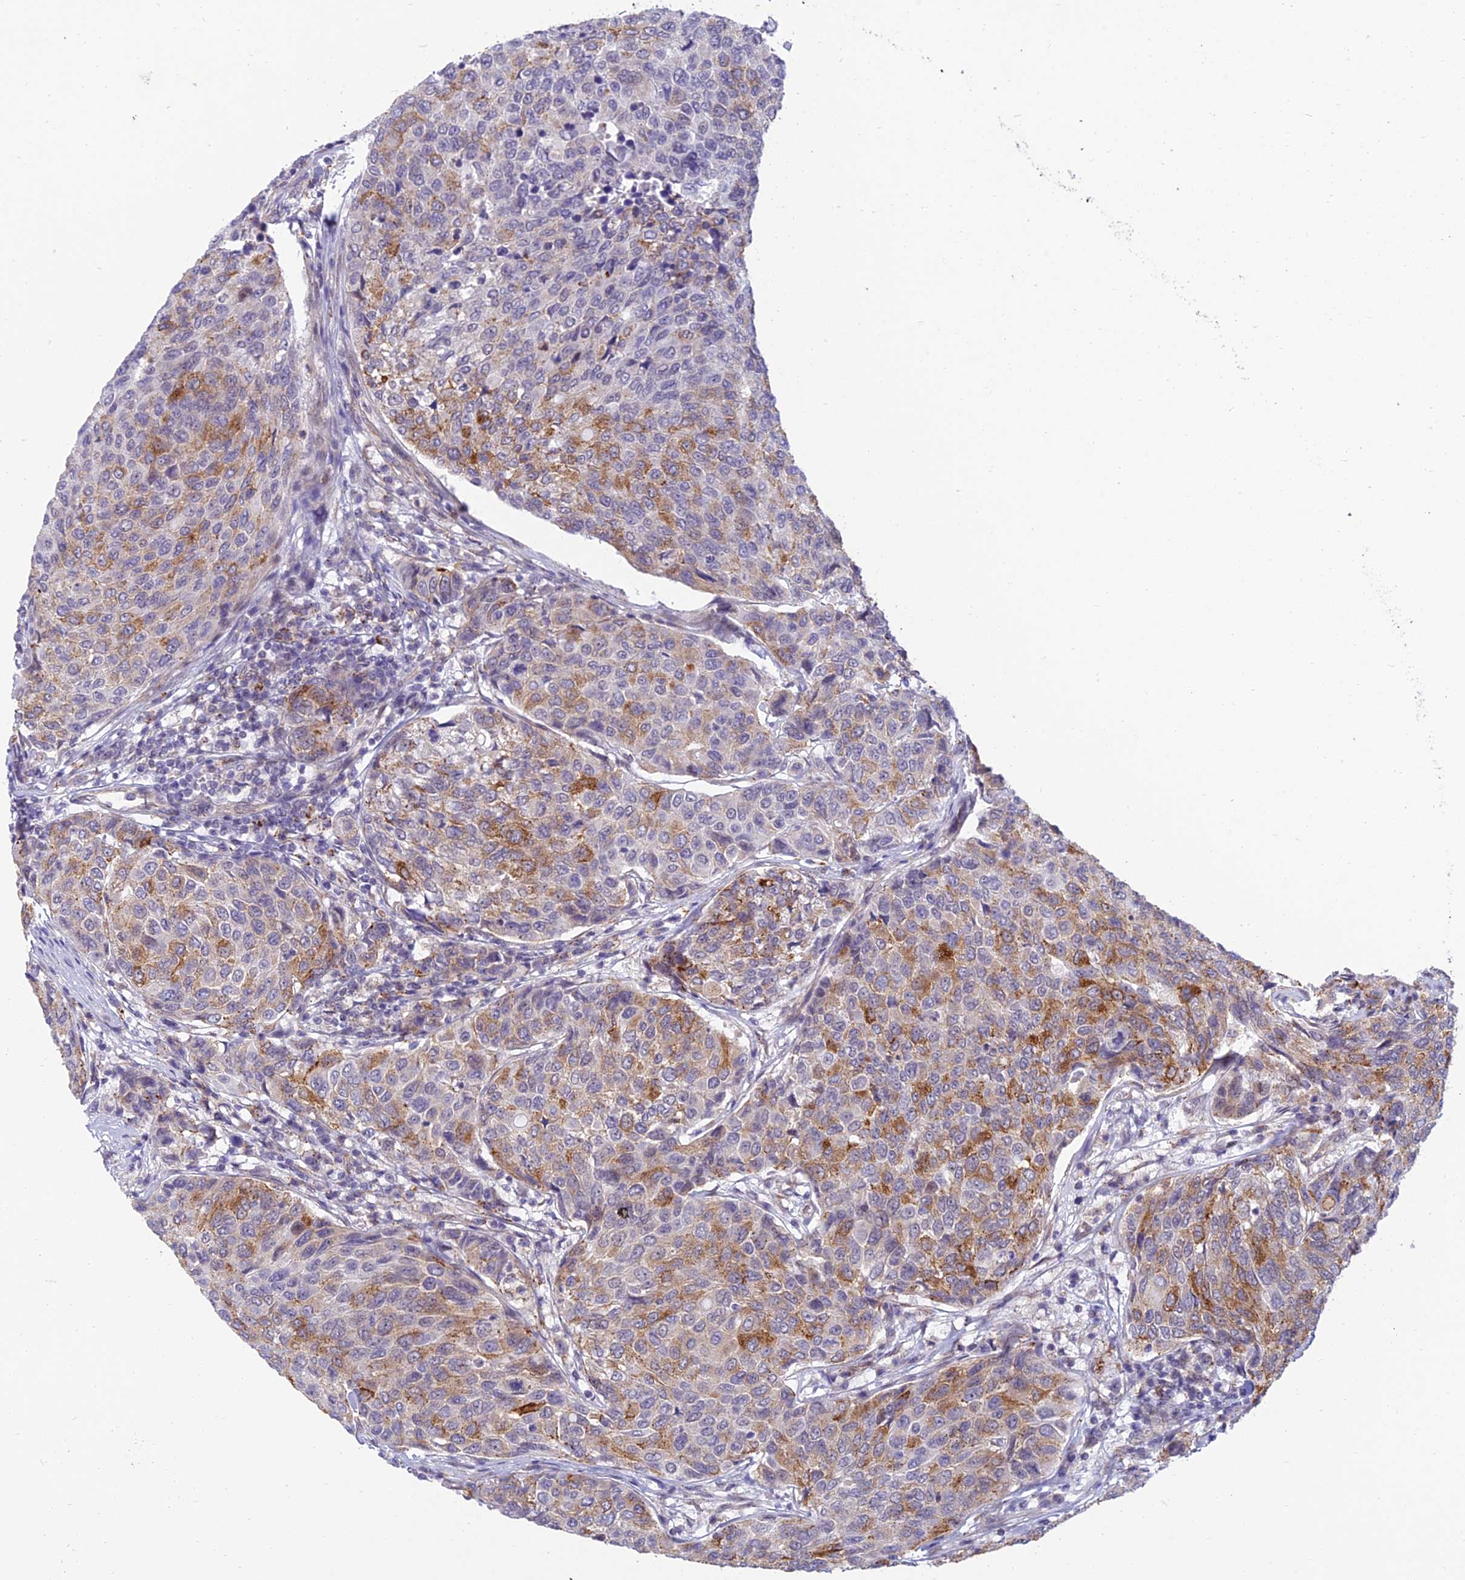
{"staining": {"intensity": "moderate", "quantity": "25%-75%", "location": "cytoplasmic/membranous"}, "tissue": "breast cancer", "cell_type": "Tumor cells", "image_type": "cancer", "snomed": [{"axis": "morphology", "description": "Duct carcinoma"}, {"axis": "topography", "description": "Breast"}], "caption": "Protein staining of breast cancer tissue shows moderate cytoplasmic/membranous expression in approximately 25%-75% of tumor cells. (IHC, brightfield microscopy, high magnification).", "gene": "SAPCD2", "patient": {"sex": "female", "age": 55}}